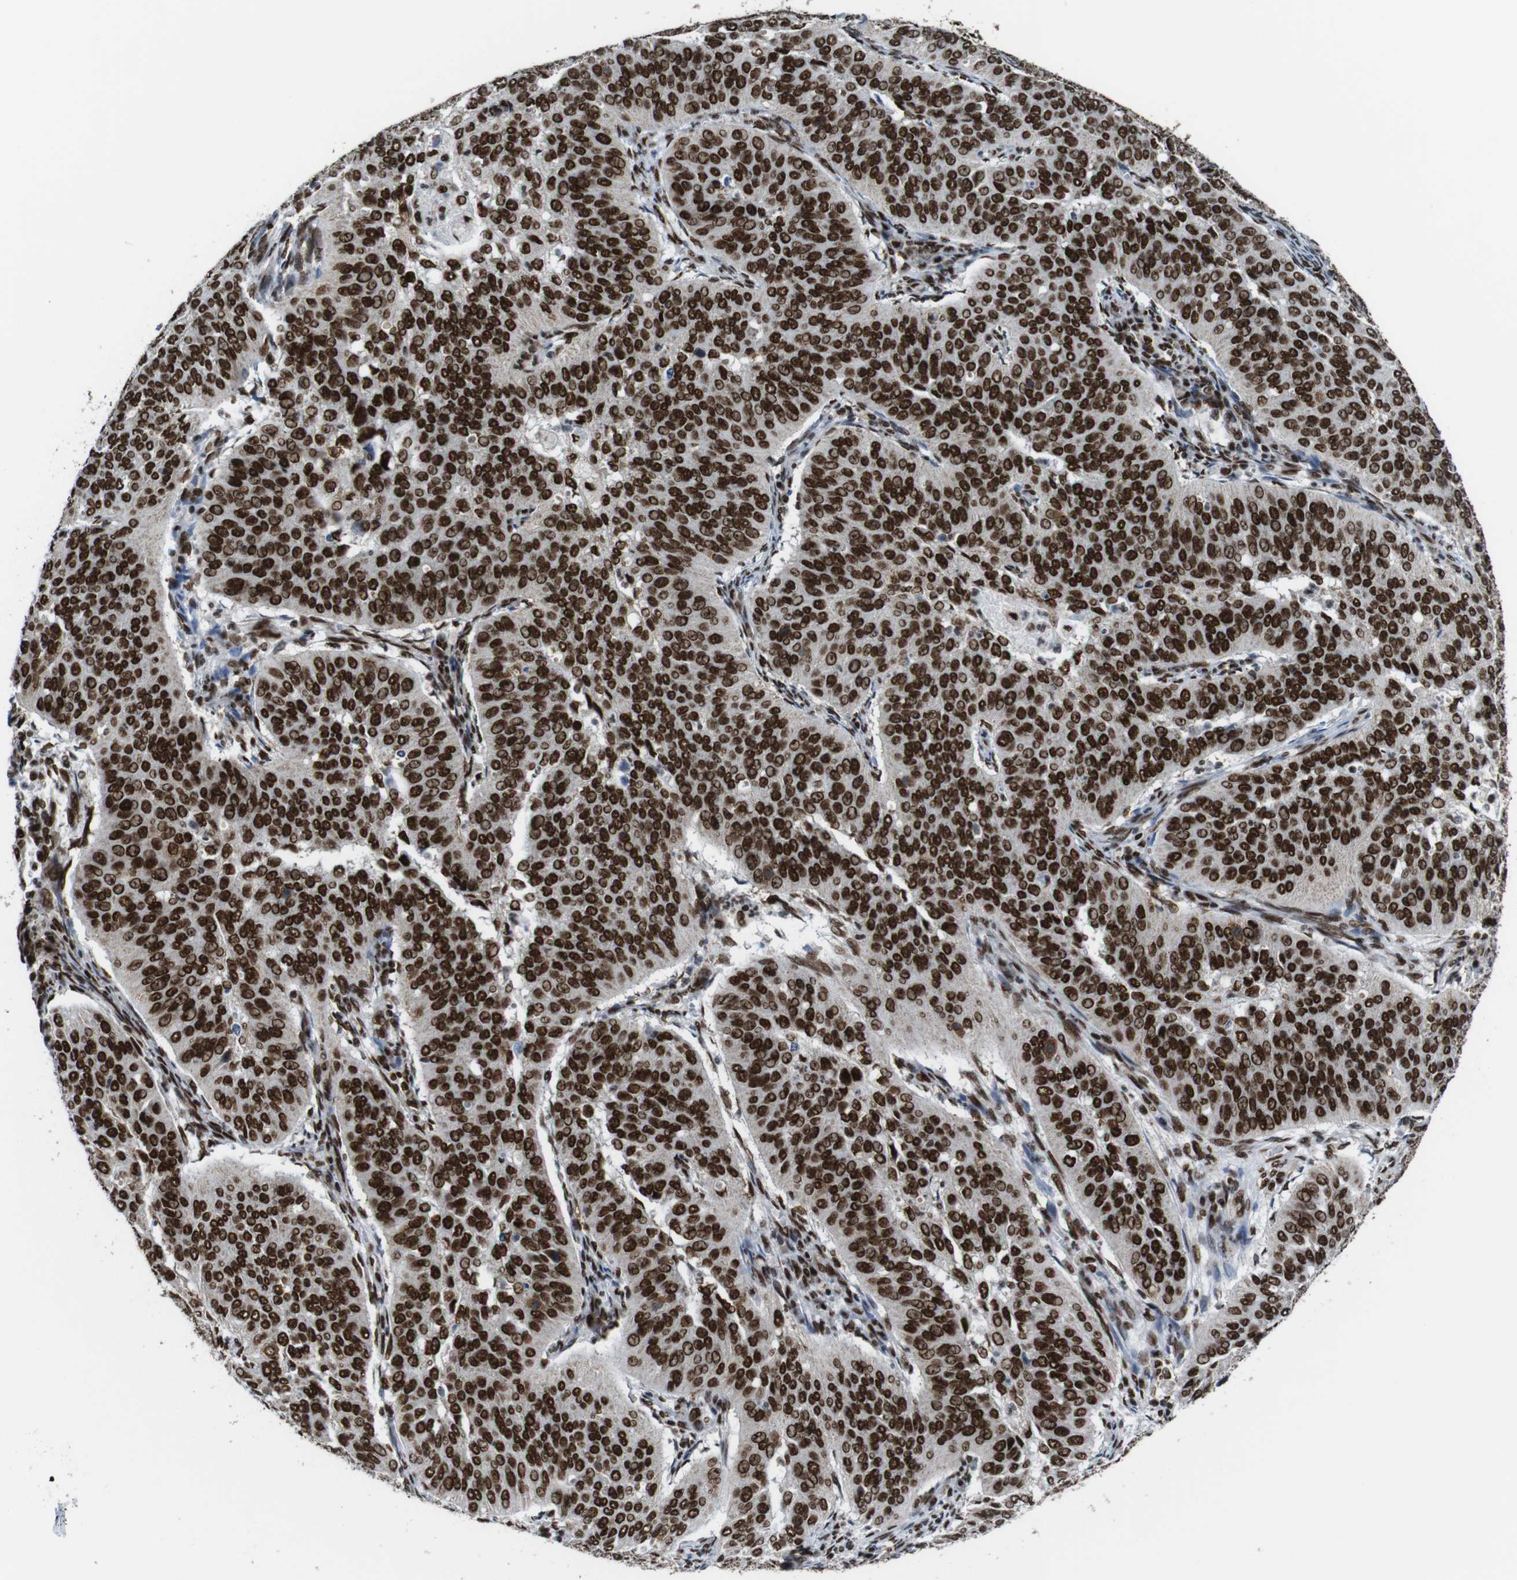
{"staining": {"intensity": "strong", "quantity": ">75%", "location": "nuclear"}, "tissue": "cervical cancer", "cell_type": "Tumor cells", "image_type": "cancer", "snomed": [{"axis": "morphology", "description": "Normal tissue, NOS"}, {"axis": "morphology", "description": "Squamous cell carcinoma, NOS"}, {"axis": "topography", "description": "Cervix"}], "caption": "Strong nuclear protein expression is identified in approximately >75% of tumor cells in squamous cell carcinoma (cervical). (IHC, brightfield microscopy, high magnification).", "gene": "ROMO1", "patient": {"sex": "female", "age": 39}}